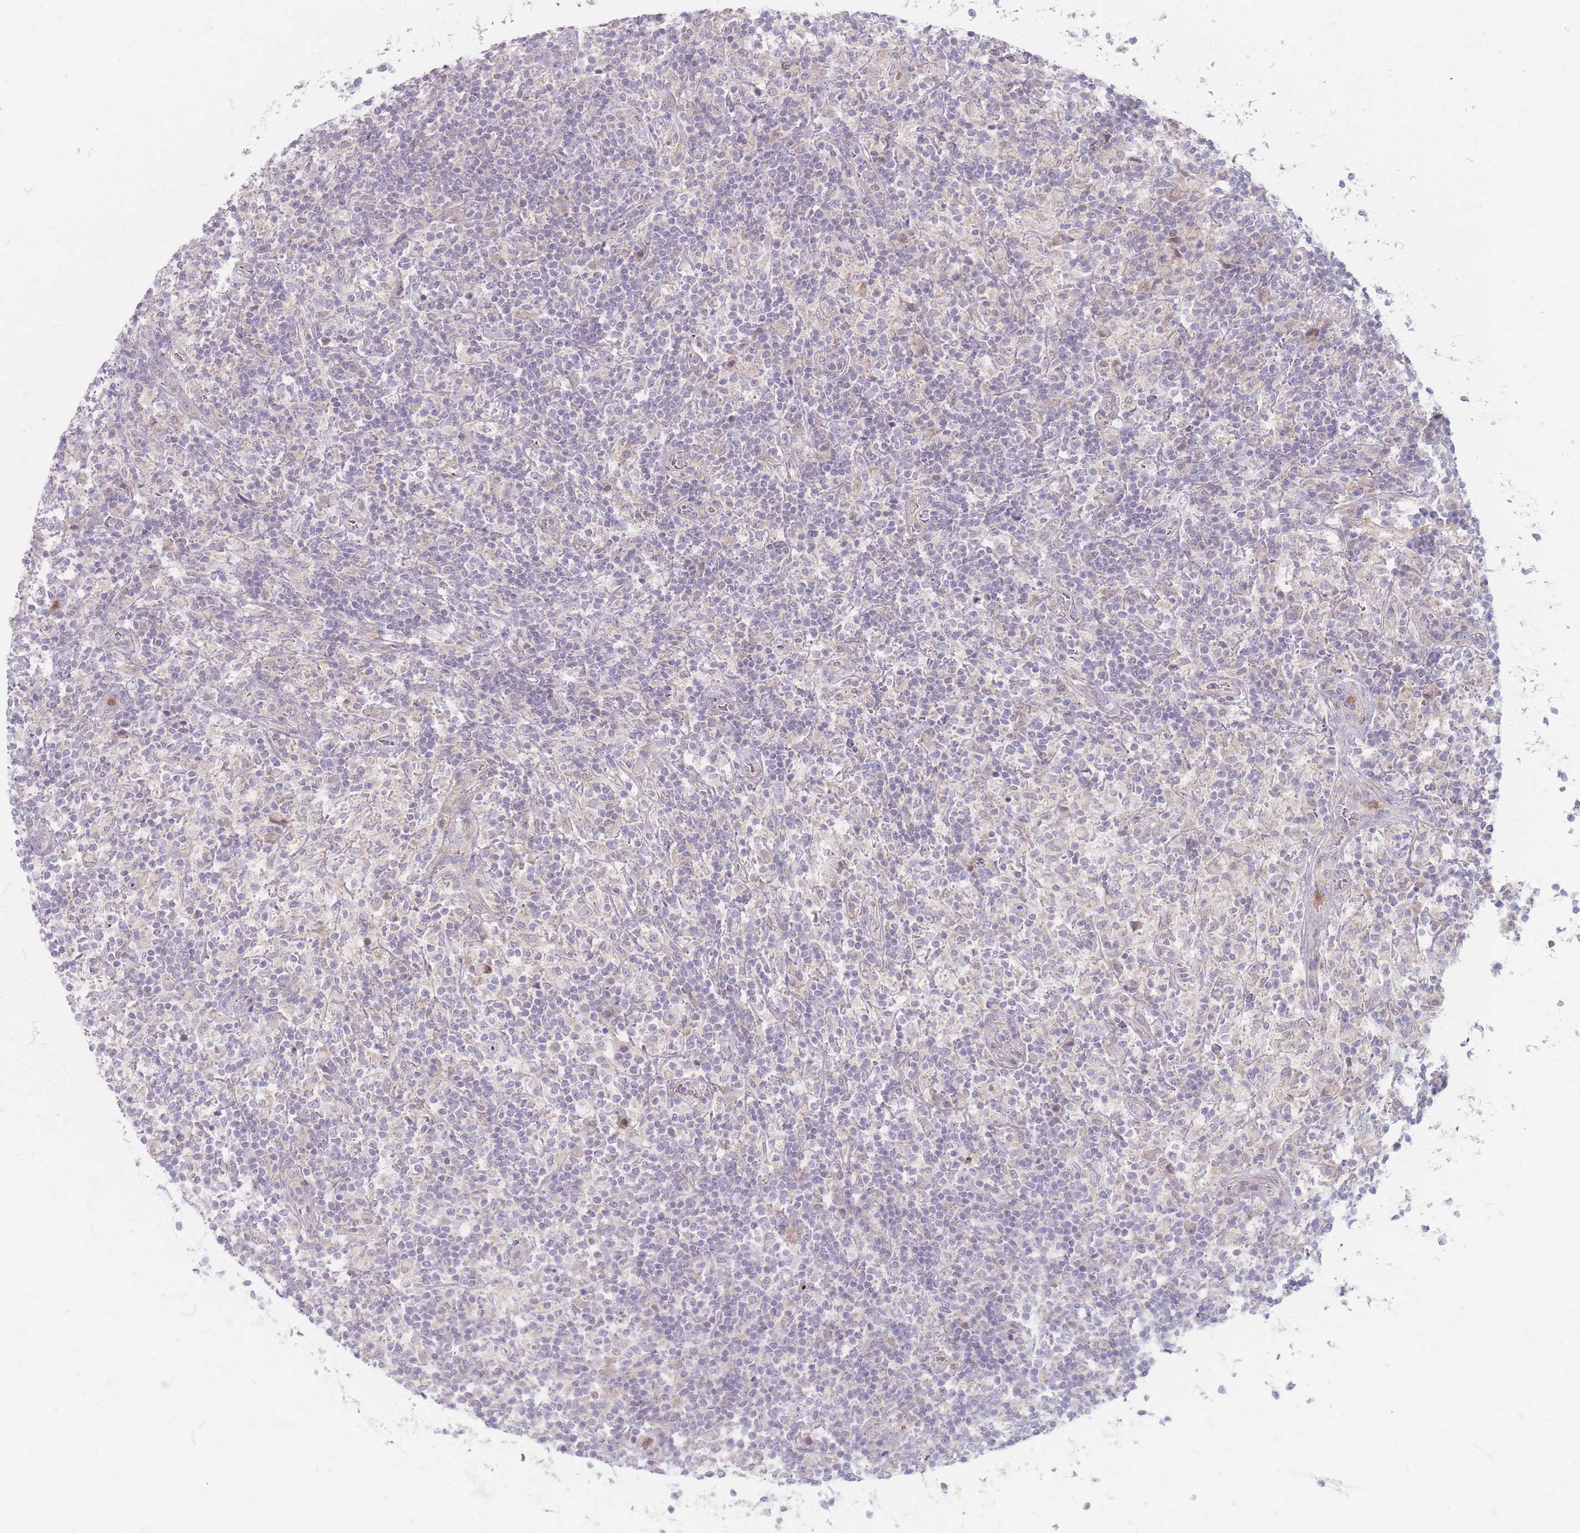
{"staining": {"intensity": "negative", "quantity": "none", "location": "none"}, "tissue": "lymphoma", "cell_type": "Tumor cells", "image_type": "cancer", "snomed": [{"axis": "morphology", "description": "Hodgkin's disease, NOS"}, {"axis": "topography", "description": "Lymph node"}], "caption": "Protein analysis of Hodgkin's disease exhibits no significant expression in tumor cells. The staining is performed using DAB brown chromogen with nuclei counter-stained in using hematoxylin.", "gene": "CHCHD7", "patient": {"sex": "male", "age": 70}}